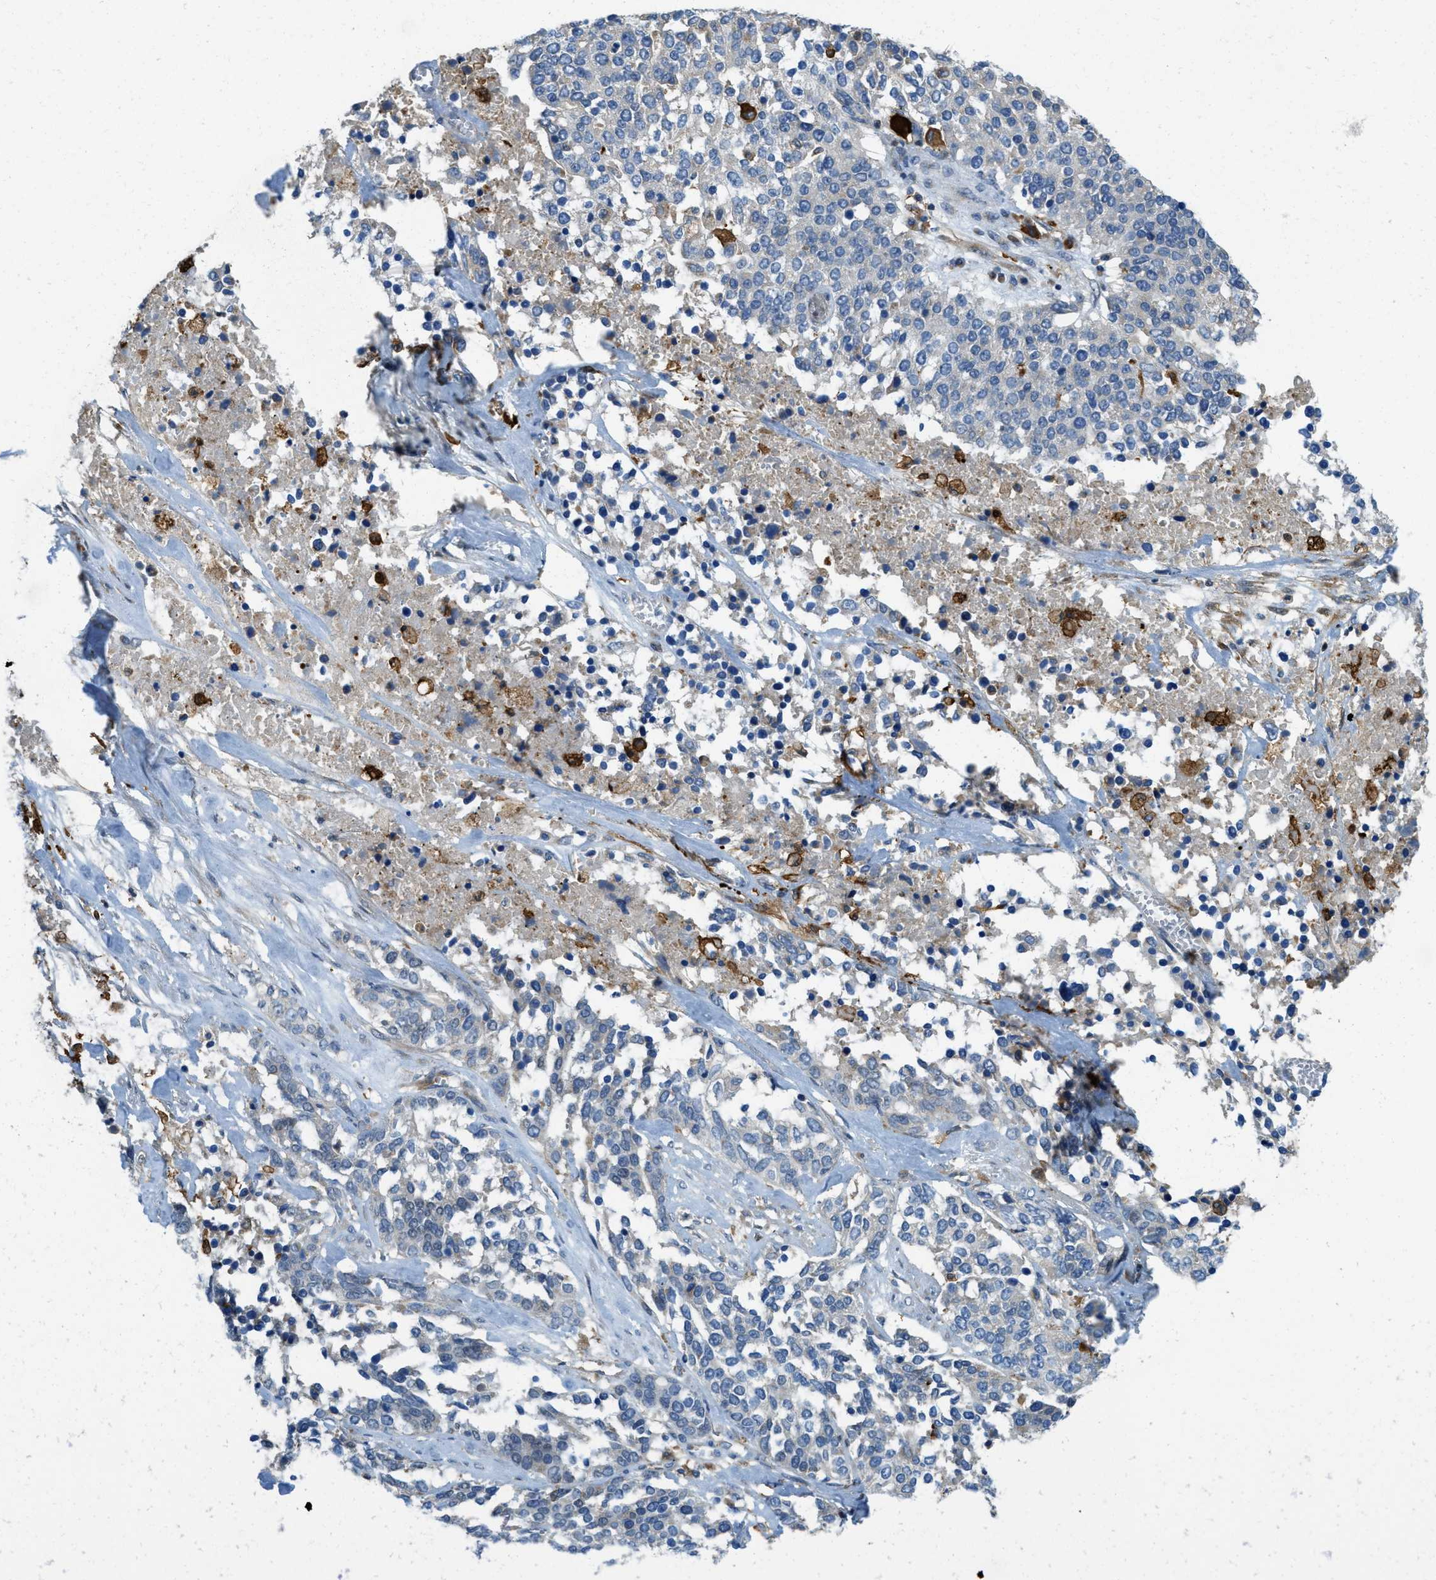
{"staining": {"intensity": "weak", "quantity": "<25%", "location": "cytoplasmic/membranous"}, "tissue": "ovarian cancer", "cell_type": "Tumor cells", "image_type": "cancer", "snomed": [{"axis": "morphology", "description": "Cystadenocarcinoma, serous, NOS"}, {"axis": "topography", "description": "Ovary"}], "caption": "Tumor cells show no significant protein expression in ovarian cancer.", "gene": "RFFL", "patient": {"sex": "female", "age": 44}}